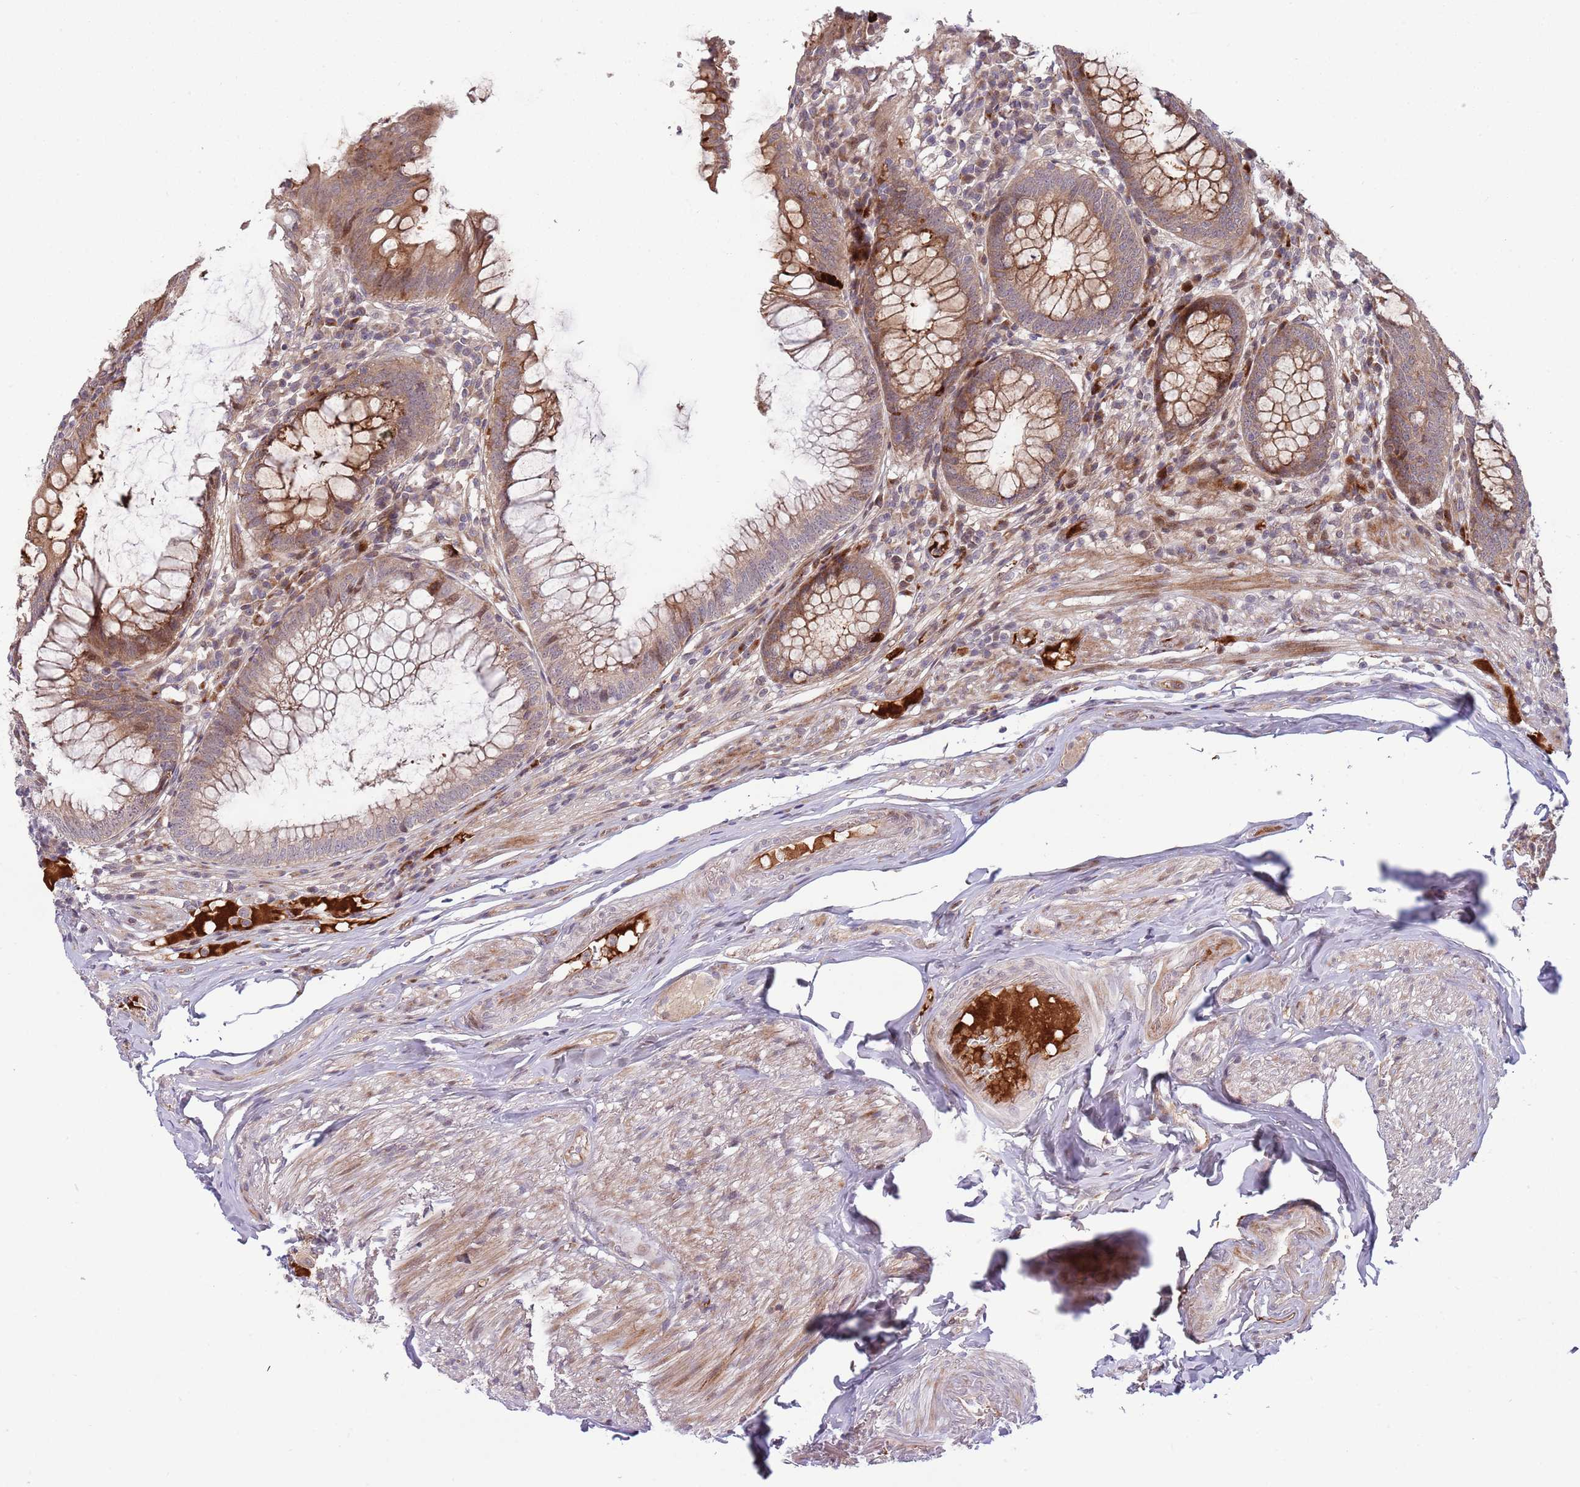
{"staining": {"intensity": "moderate", "quantity": ">75%", "location": "cytoplasmic/membranous"}, "tissue": "appendix", "cell_type": "Glandular cells", "image_type": "normal", "snomed": [{"axis": "morphology", "description": "Normal tissue, NOS"}, {"axis": "topography", "description": "Appendix"}], "caption": "High-power microscopy captured an immunohistochemistry (IHC) micrograph of unremarkable appendix, revealing moderate cytoplasmic/membranous staining in approximately >75% of glandular cells.", "gene": "NT5DC4", "patient": {"sex": "male", "age": 83}}